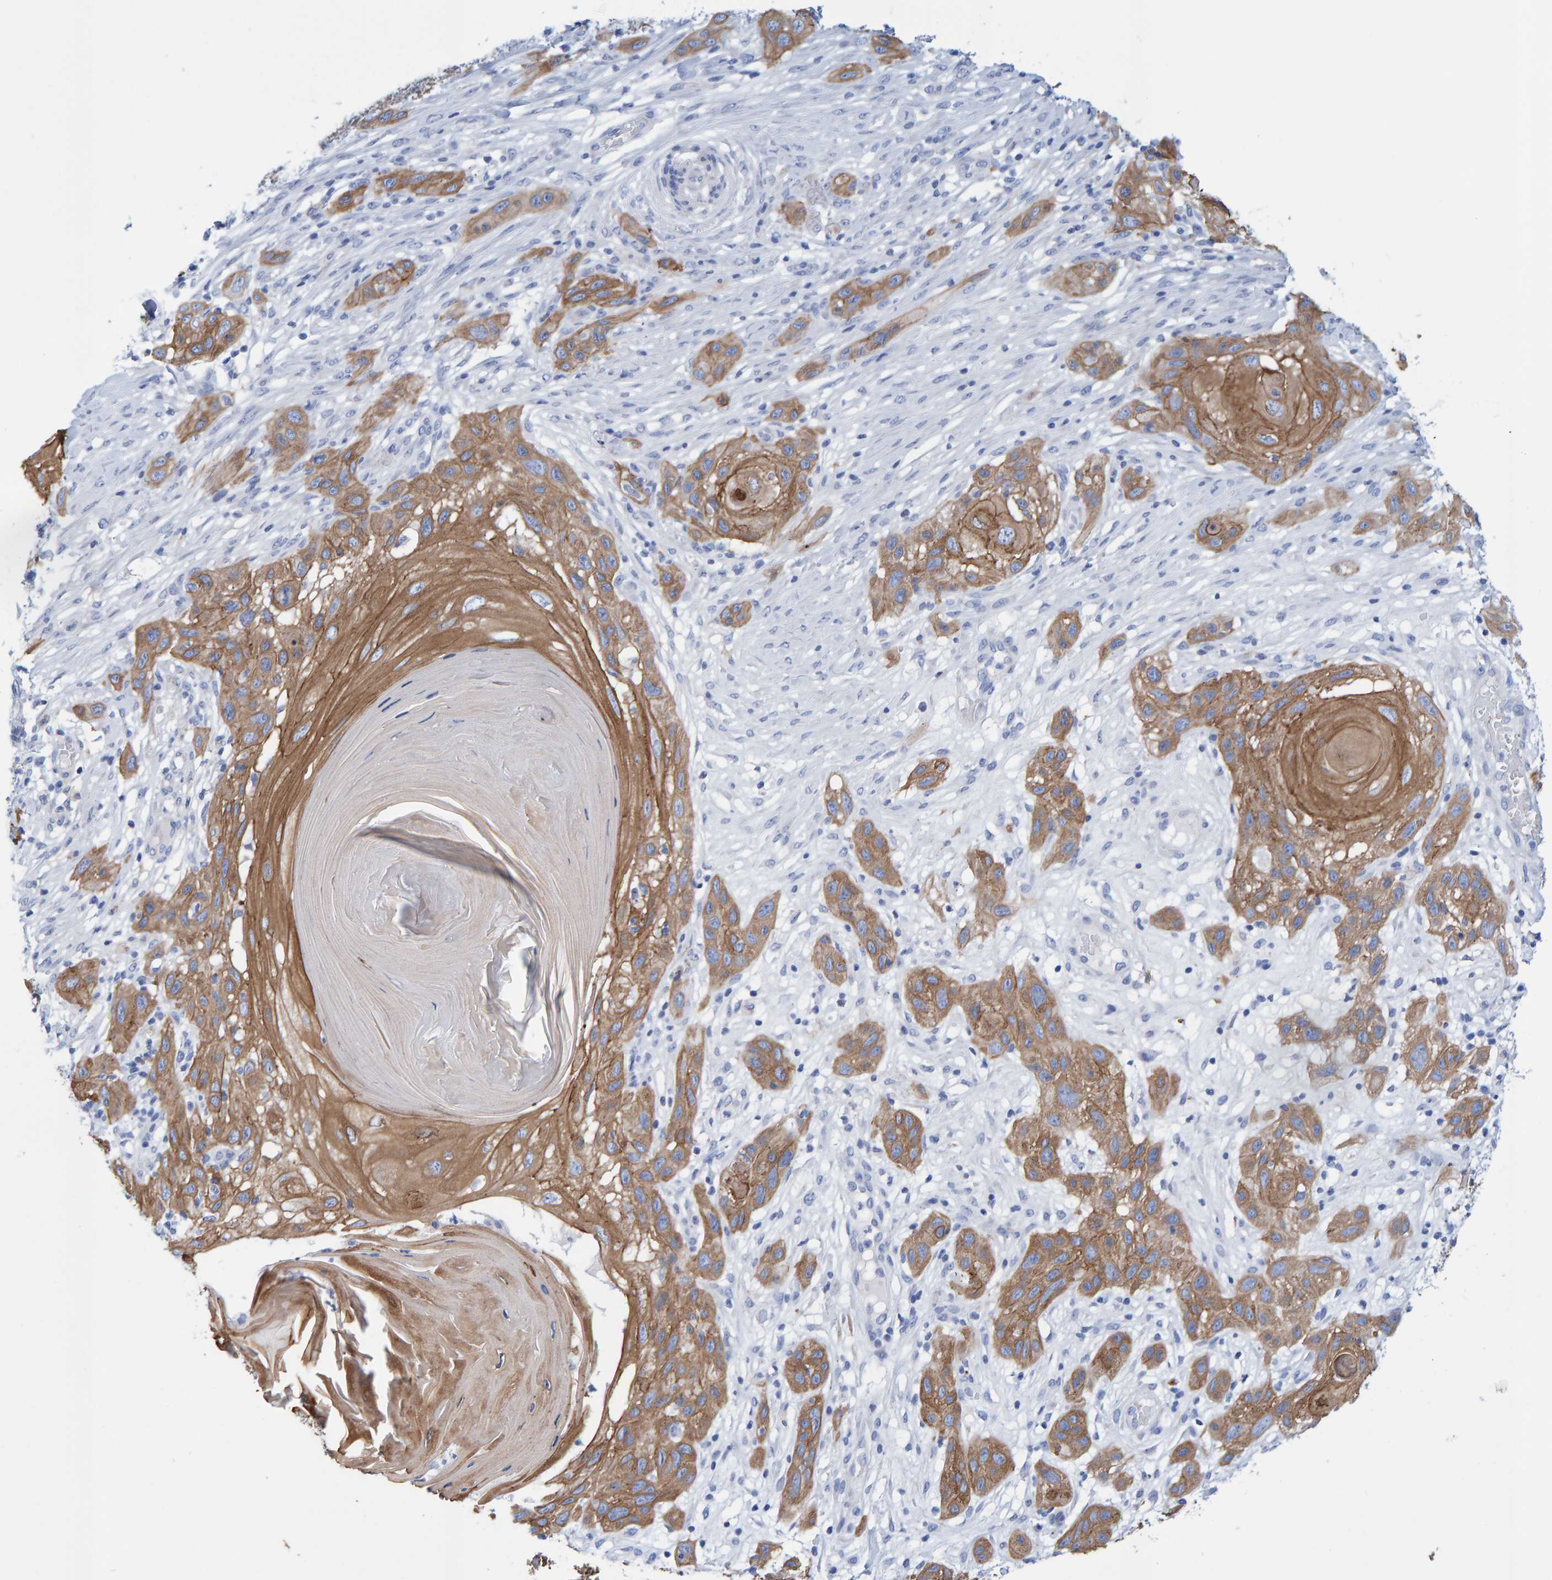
{"staining": {"intensity": "moderate", "quantity": ">75%", "location": "cytoplasmic/membranous"}, "tissue": "skin cancer", "cell_type": "Tumor cells", "image_type": "cancer", "snomed": [{"axis": "morphology", "description": "Squamous cell carcinoma, NOS"}, {"axis": "topography", "description": "Skin"}], "caption": "Immunohistochemical staining of skin cancer (squamous cell carcinoma) reveals medium levels of moderate cytoplasmic/membranous protein positivity in approximately >75% of tumor cells. (DAB (3,3'-diaminobenzidine) = brown stain, brightfield microscopy at high magnification).", "gene": "JAKMIP3", "patient": {"sex": "female", "age": 96}}